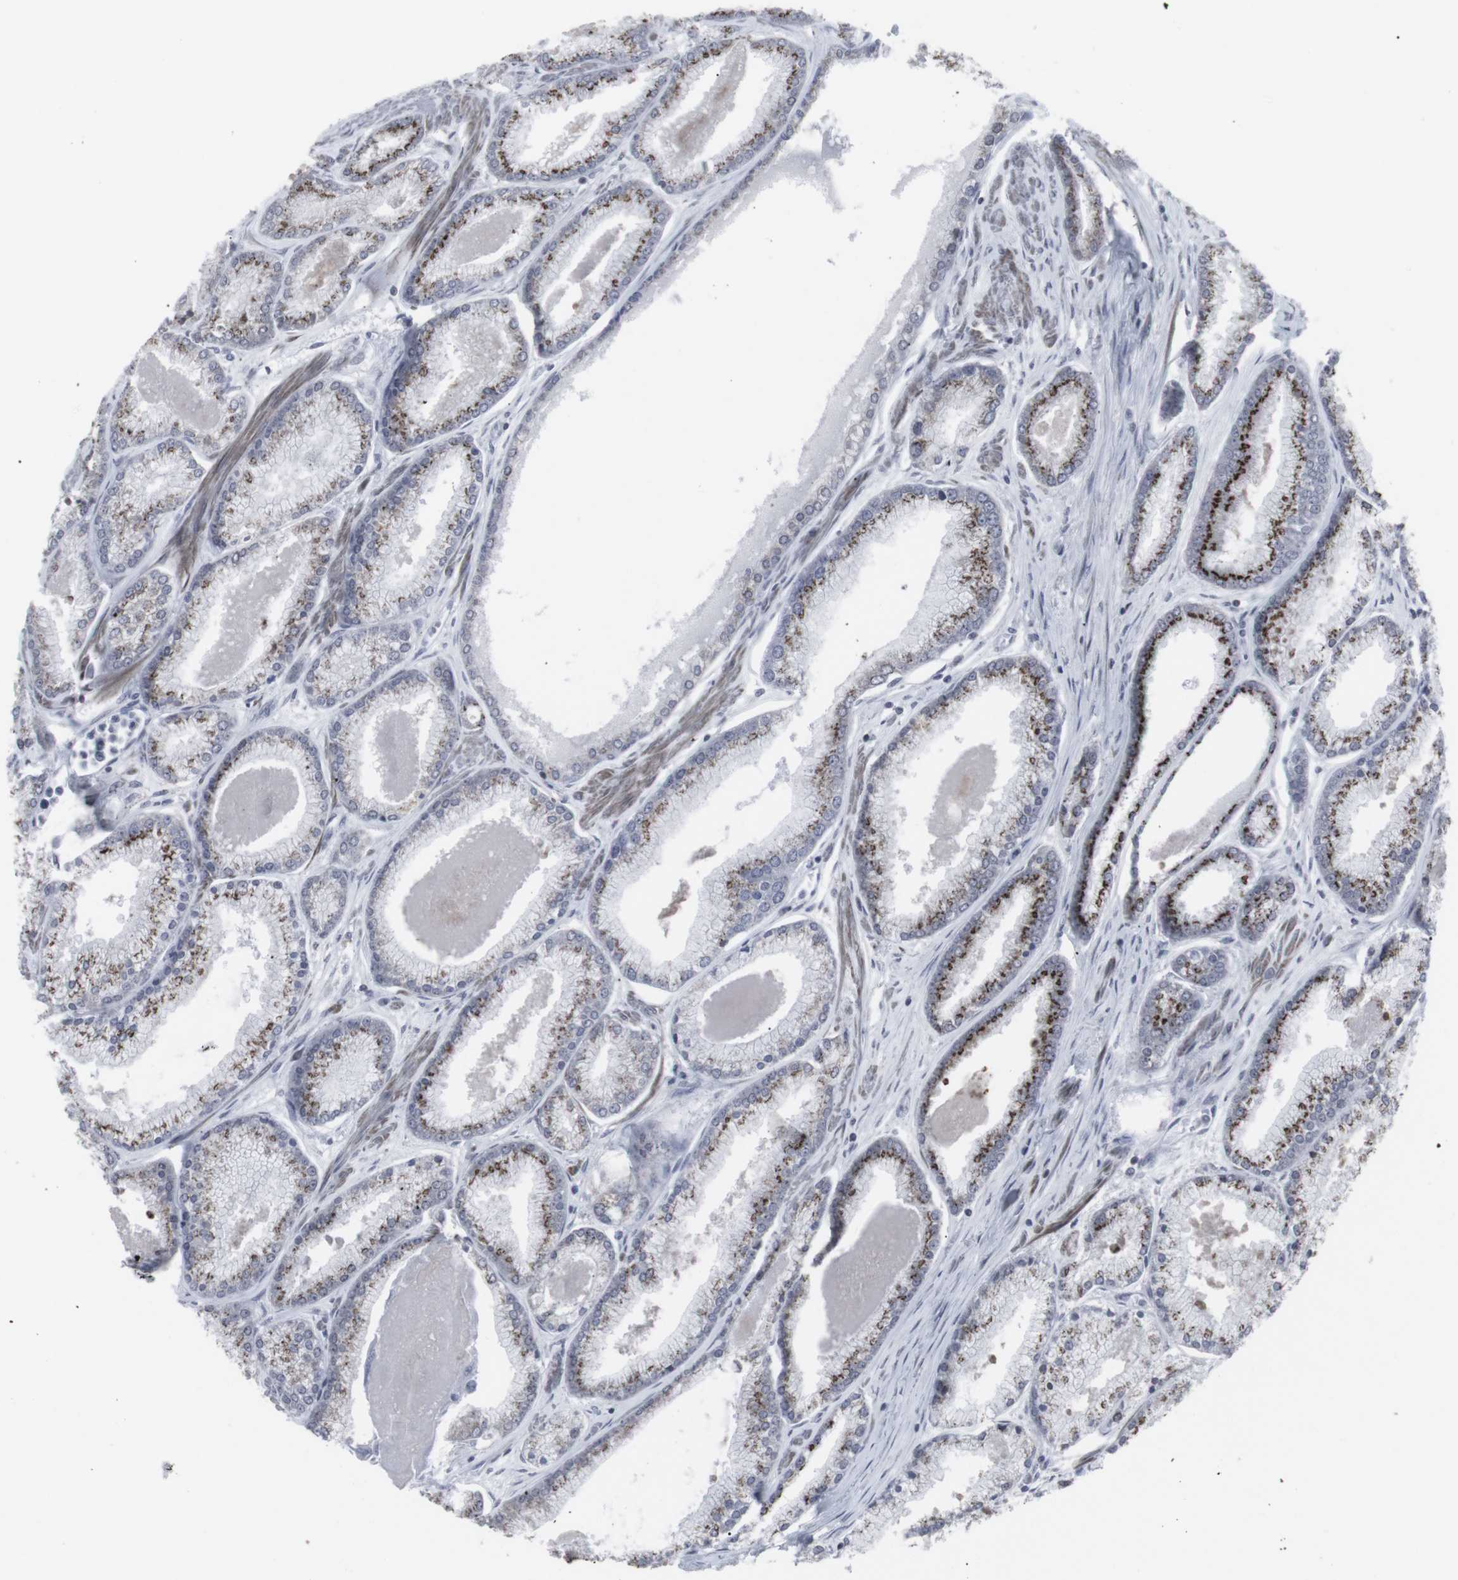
{"staining": {"intensity": "strong", "quantity": "25%-75%", "location": "cytoplasmic/membranous"}, "tissue": "prostate cancer", "cell_type": "Tumor cells", "image_type": "cancer", "snomed": [{"axis": "morphology", "description": "Adenocarcinoma, High grade"}, {"axis": "topography", "description": "Prostate"}], "caption": "DAB immunohistochemical staining of prostate cancer (high-grade adenocarcinoma) demonstrates strong cytoplasmic/membranous protein positivity in about 25%-75% of tumor cells.", "gene": "APOBEC2", "patient": {"sex": "male", "age": 61}}